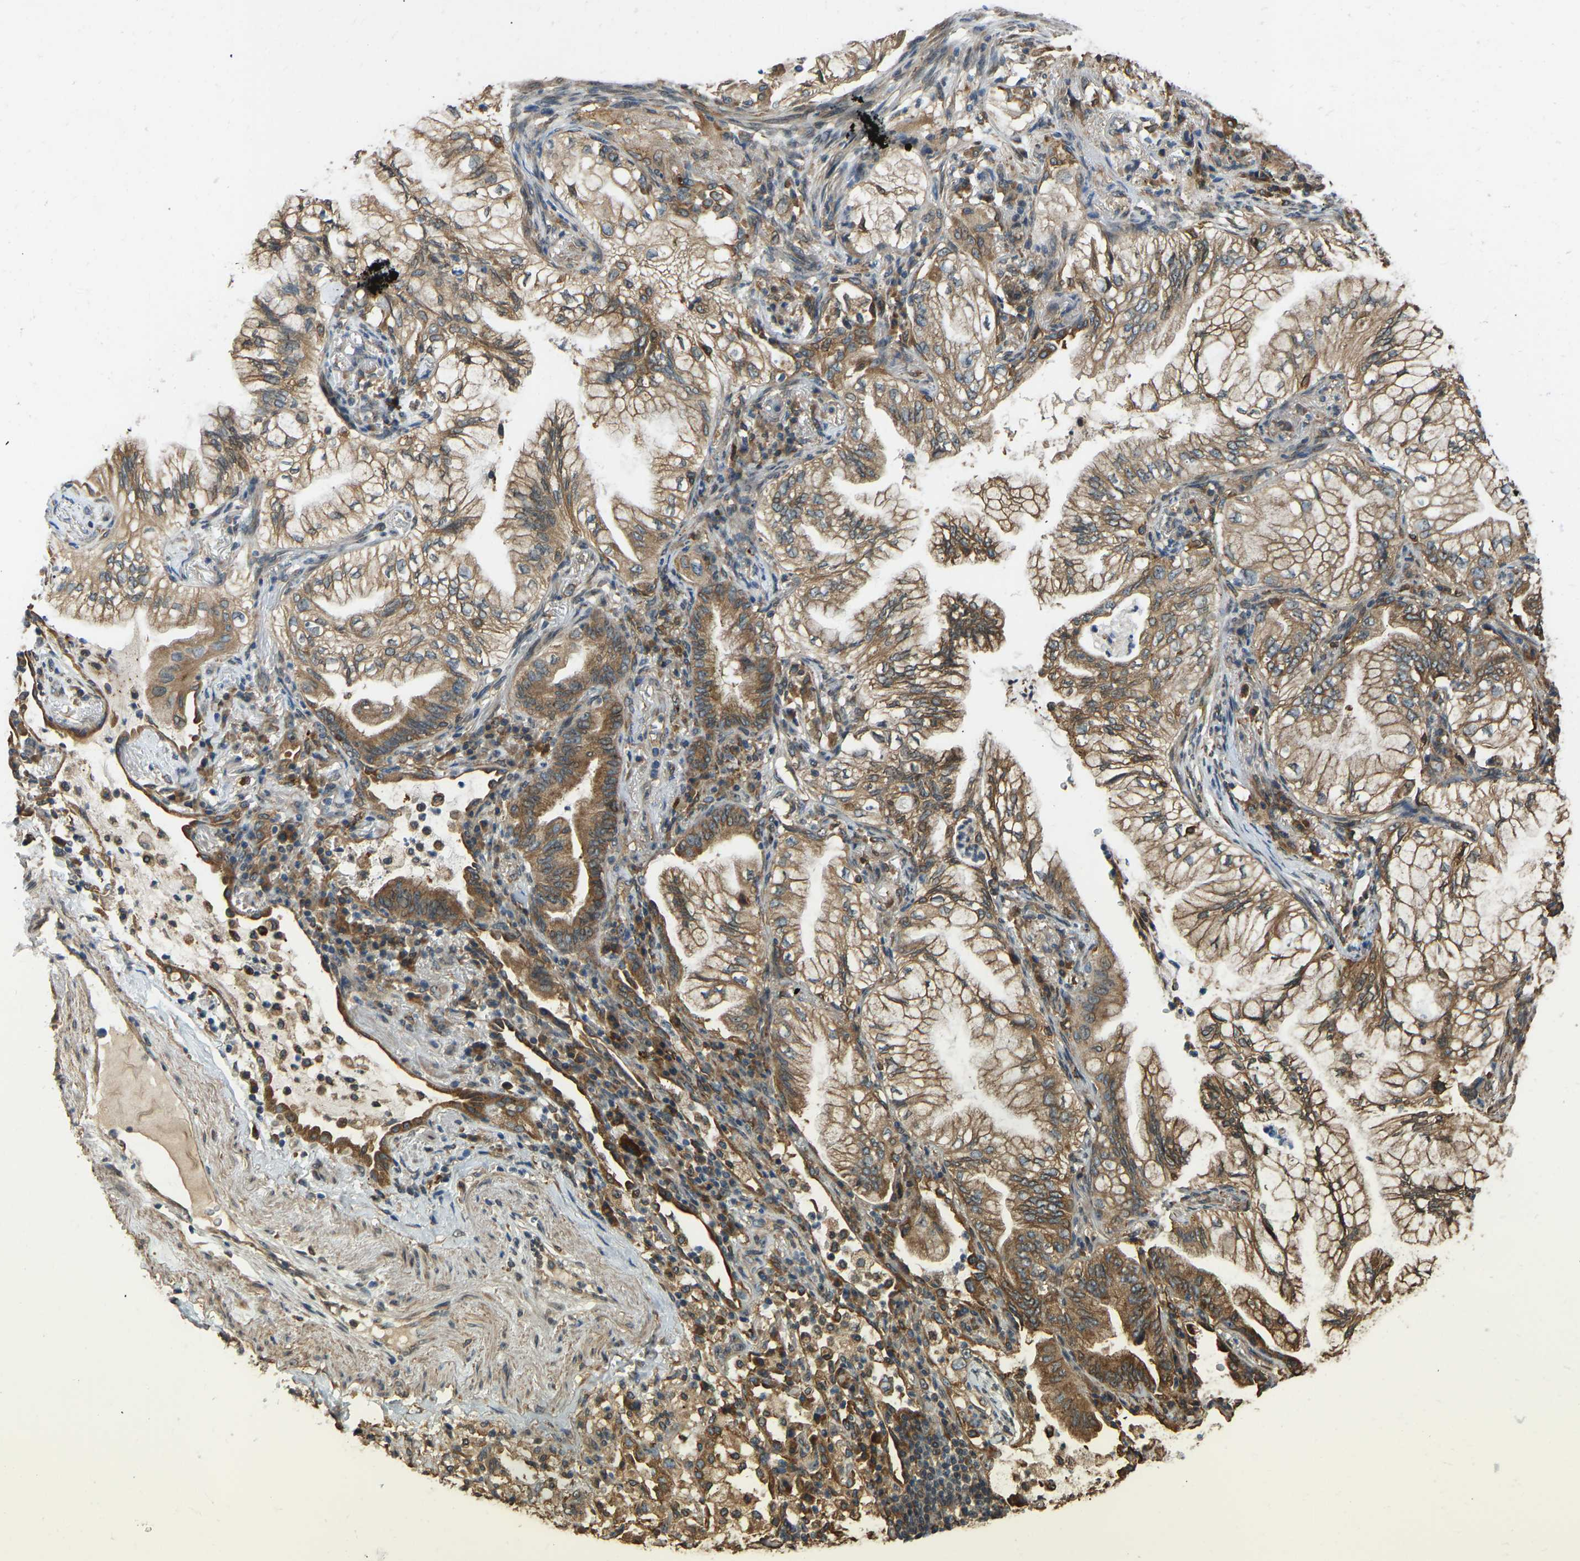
{"staining": {"intensity": "moderate", "quantity": ">75%", "location": "cytoplasmic/membranous"}, "tissue": "lung cancer", "cell_type": "Tumor cells", "image_type": "cancer", "snomed": [{"axis": "morphology", "description": "Adenocarcinoma, NOS"}, {"axis": "topography", "description": "Lung"}], "caption": "Lung cancer was stained to show a protein in brown. There is medium levels of moderate cytoplasmic/membranous positivity in about >75% of tumor cells.", "gene": "OS9", "patient": {"sex": "female", "age": 70}}